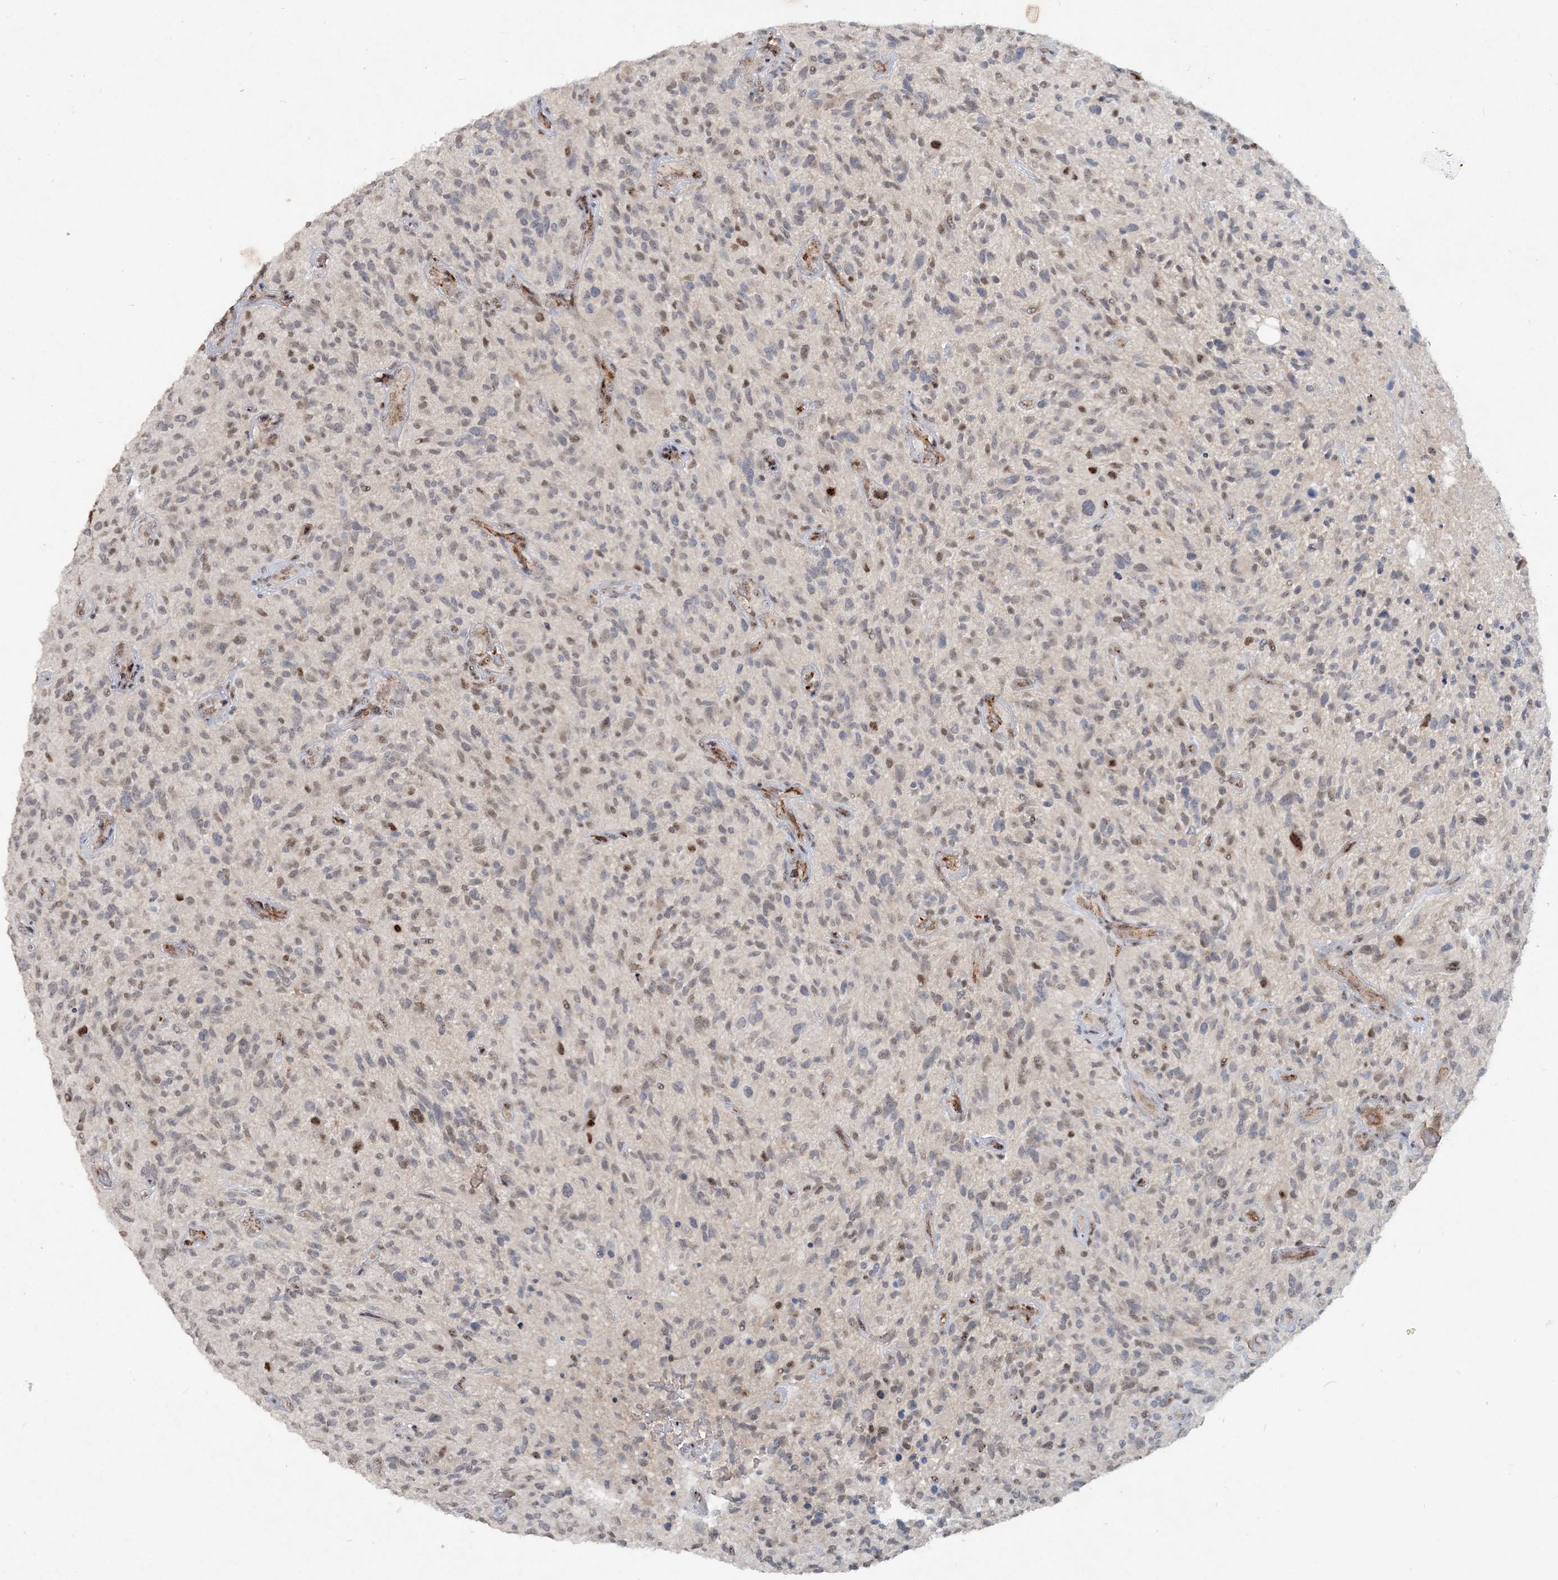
{"staining": {"intensity": "weak", "quantity": "<25%", "location": "nuclear"}, "tissue": "glioma", "cell_type": "Tumor cells", "image_type": "cancer", "snomed": [{"axis": "morphology", "description": "Glioma, malignant, High grade"}, {"axis": "topography", "description": "Brain"}], "caption": "High magnification brightfield microscopy of malignant glioma (high-grade) stained with DAB (brown) and counterstained with hematoxylin (blue): tumor cells show no significant expression.", "gene": "GIN1", "patient": {"sex": "male", "age": 47}}